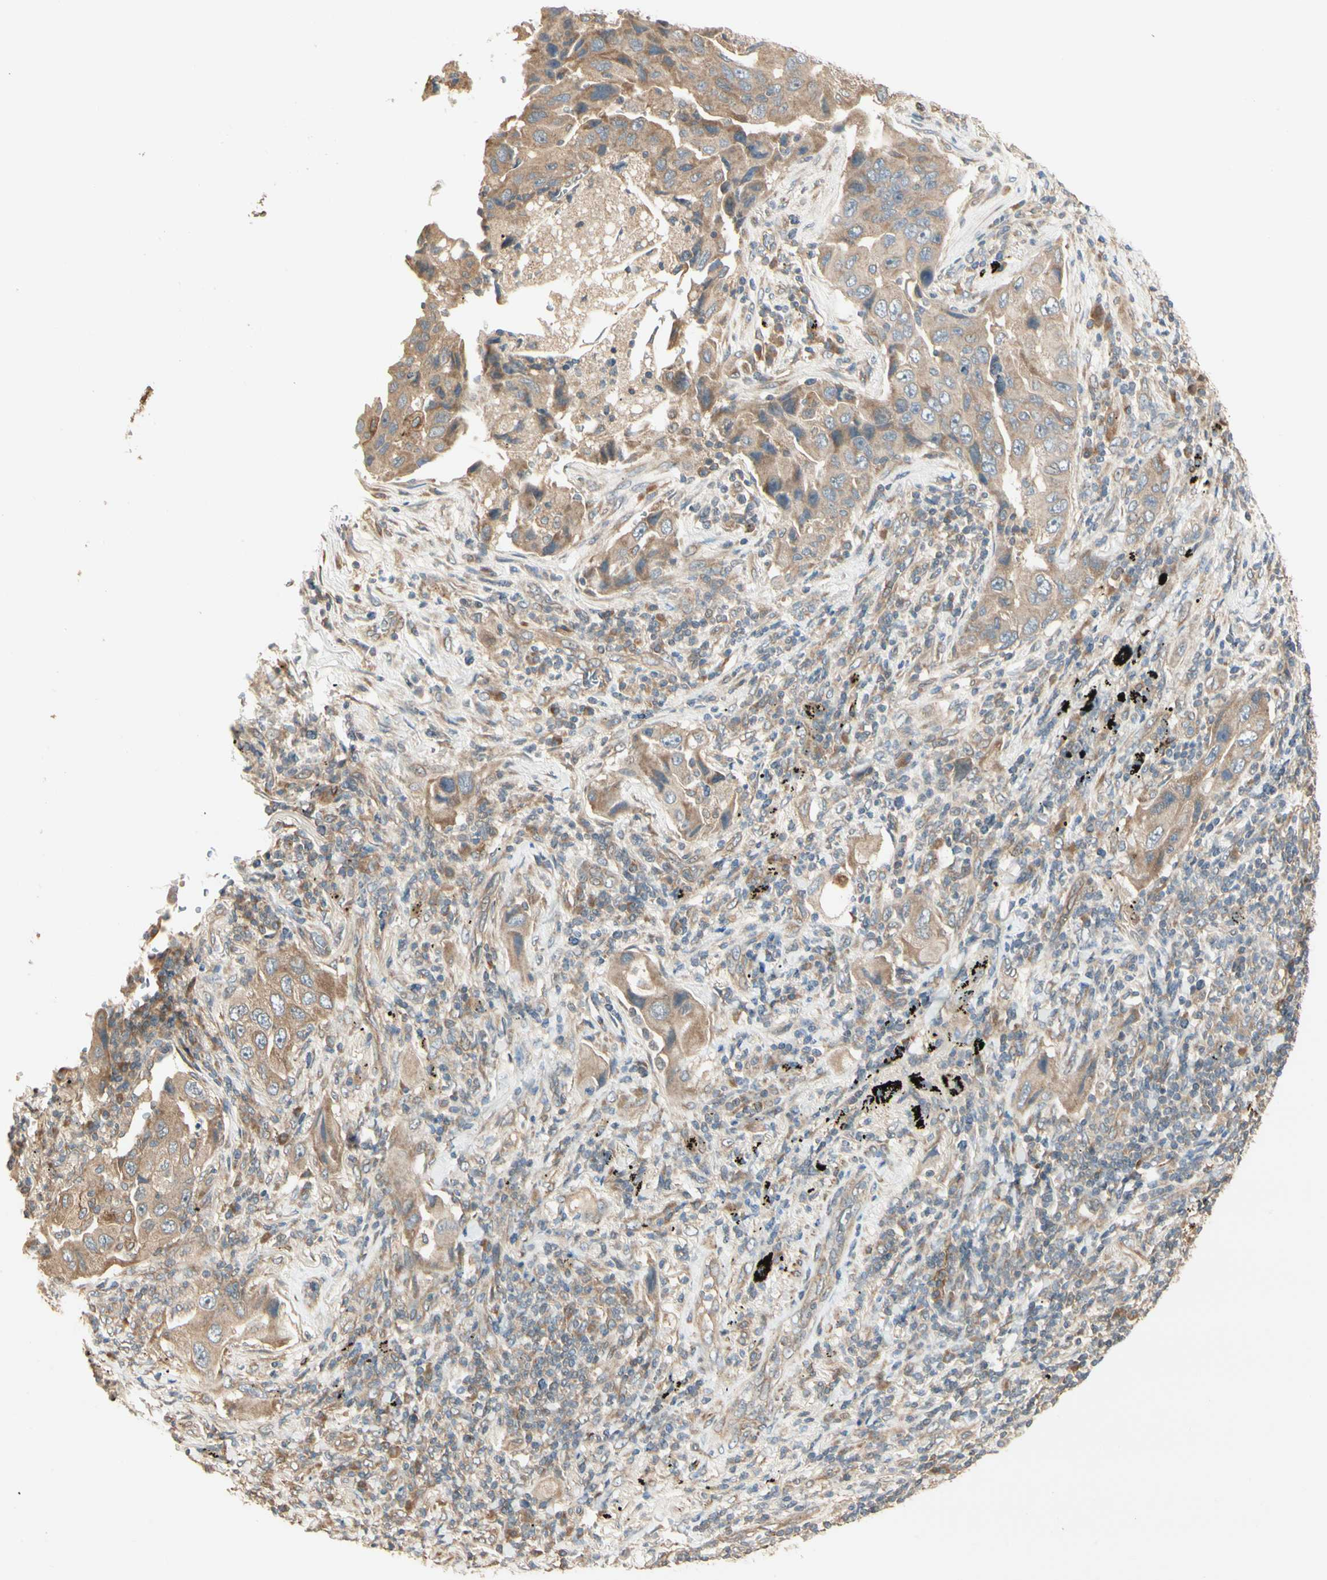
{"staining": {"intensity": "moderate", "quantity": ">75%", "location": "cytoplasmic/membranous"}, "tissue": "lung cancer", "cell_type": "Tumor cells", "image_type": "cancer", "snomed": [{"axis": "morphology", "description": "Adenocarcinoma, NOS"}, {"axis": "topography", "description": "Lung"}], "caption": "There is medium levels of moderate cytoplasmic/membranous positivity in tumor cells of lung cancer (adenocarcinoma), as demonstrated by immunohistochemical staining (brown color).", "gene": "IRAG1", "patient": {"sex": "female", "age": 65}}